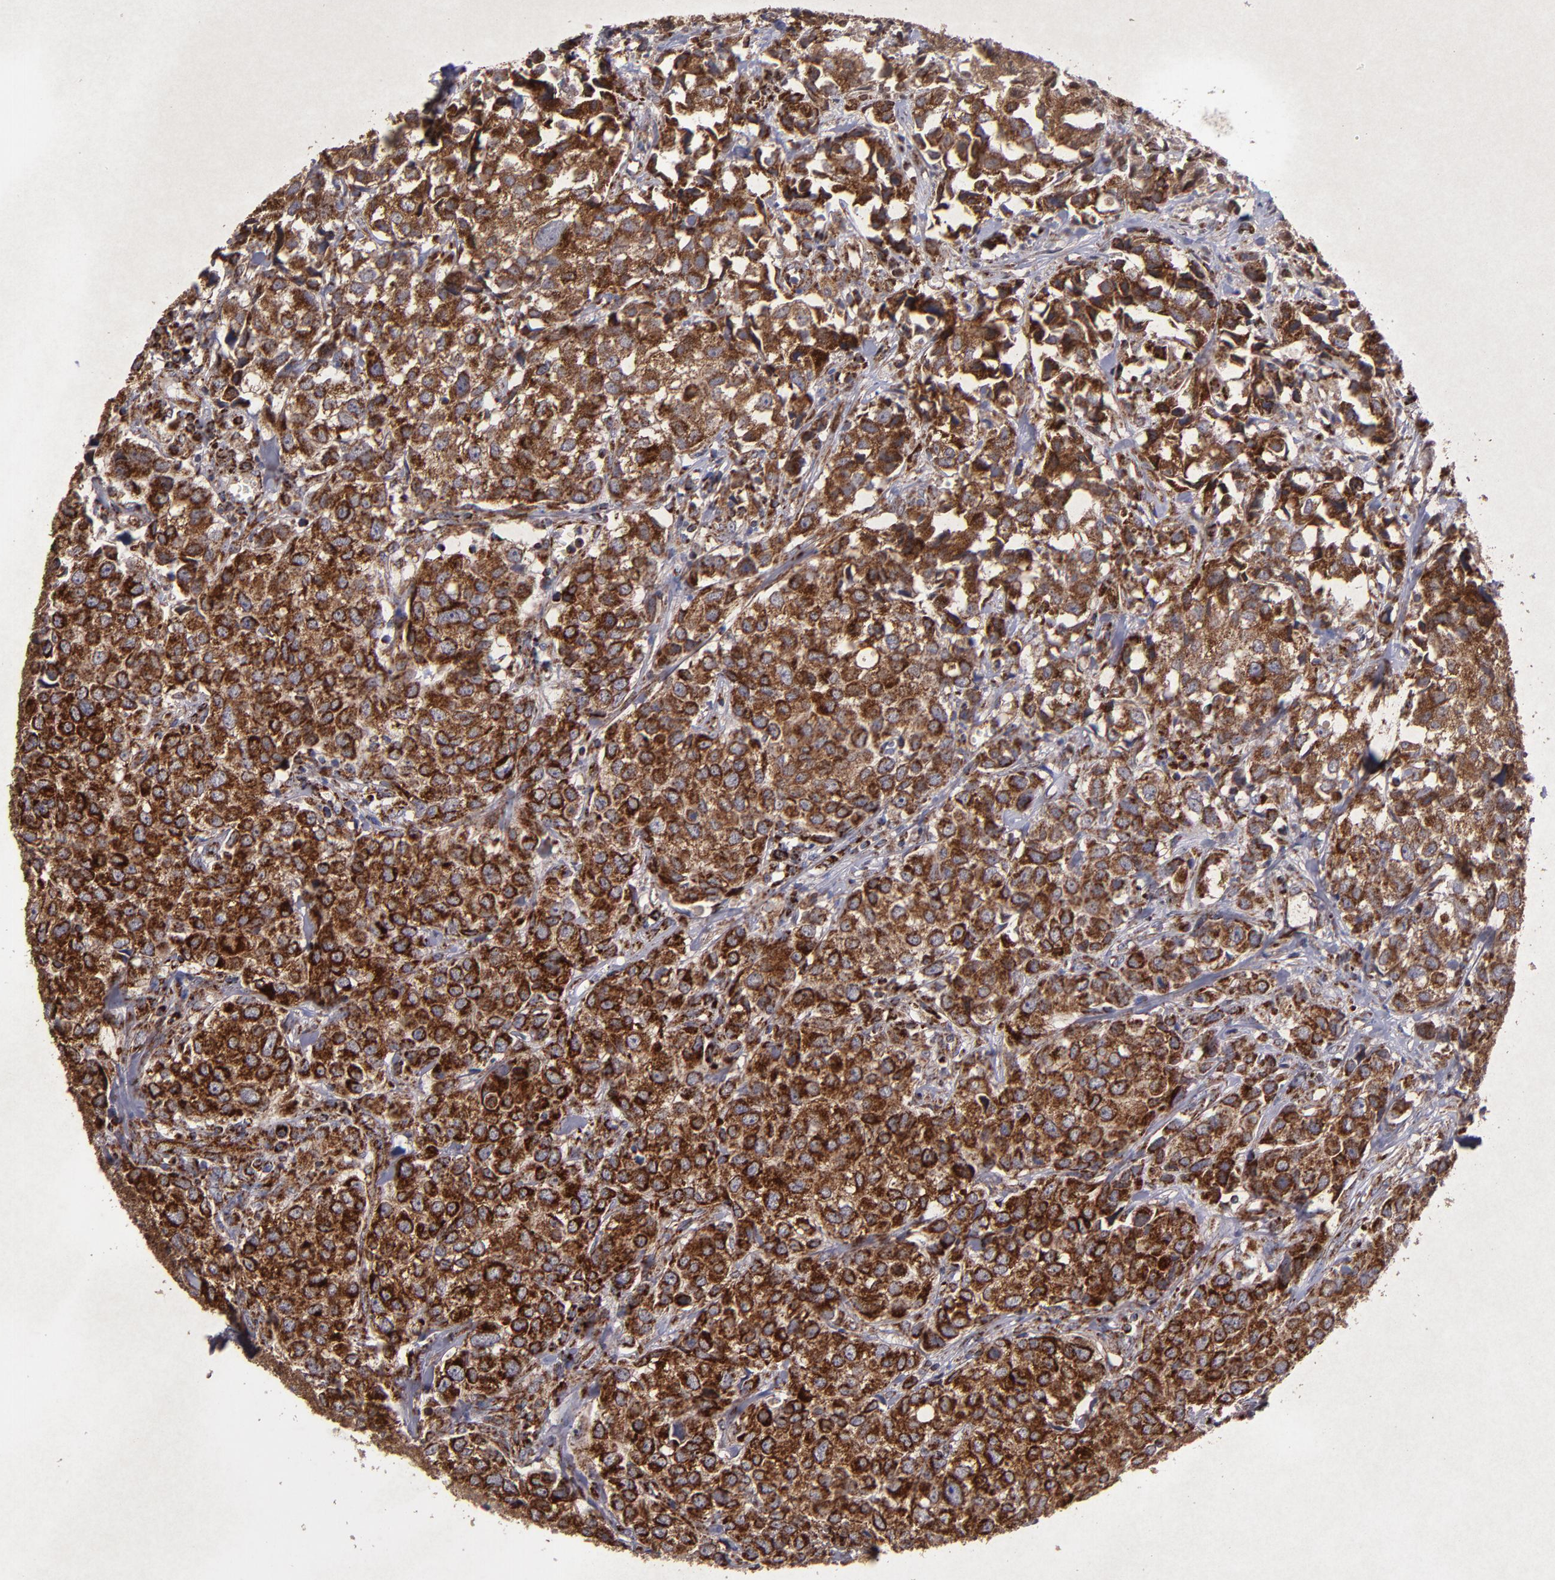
{"staining": {"intensity": "strong", "quantity": ">75%", "location": "cytoplasmic/membranous"}, "tissue": "urothelial cancer", "cell_type": "Tumor cells", "image_type": "cancer", "snomed": [{"axis": "morphology", "description": "Urothelial carcinoma, High grade"}, {"axis": "topography", "description": "Urinary bladder"}], "caption": "There is high levels of strong cytoplasmic/membranous positivity in tumor cells of urothelial carcinoma (high-grade), as demonstrated by immunohistochemical staining (brown color).", "gene": "TIMM9", "patient": {"sex": "female", "age": 75}}